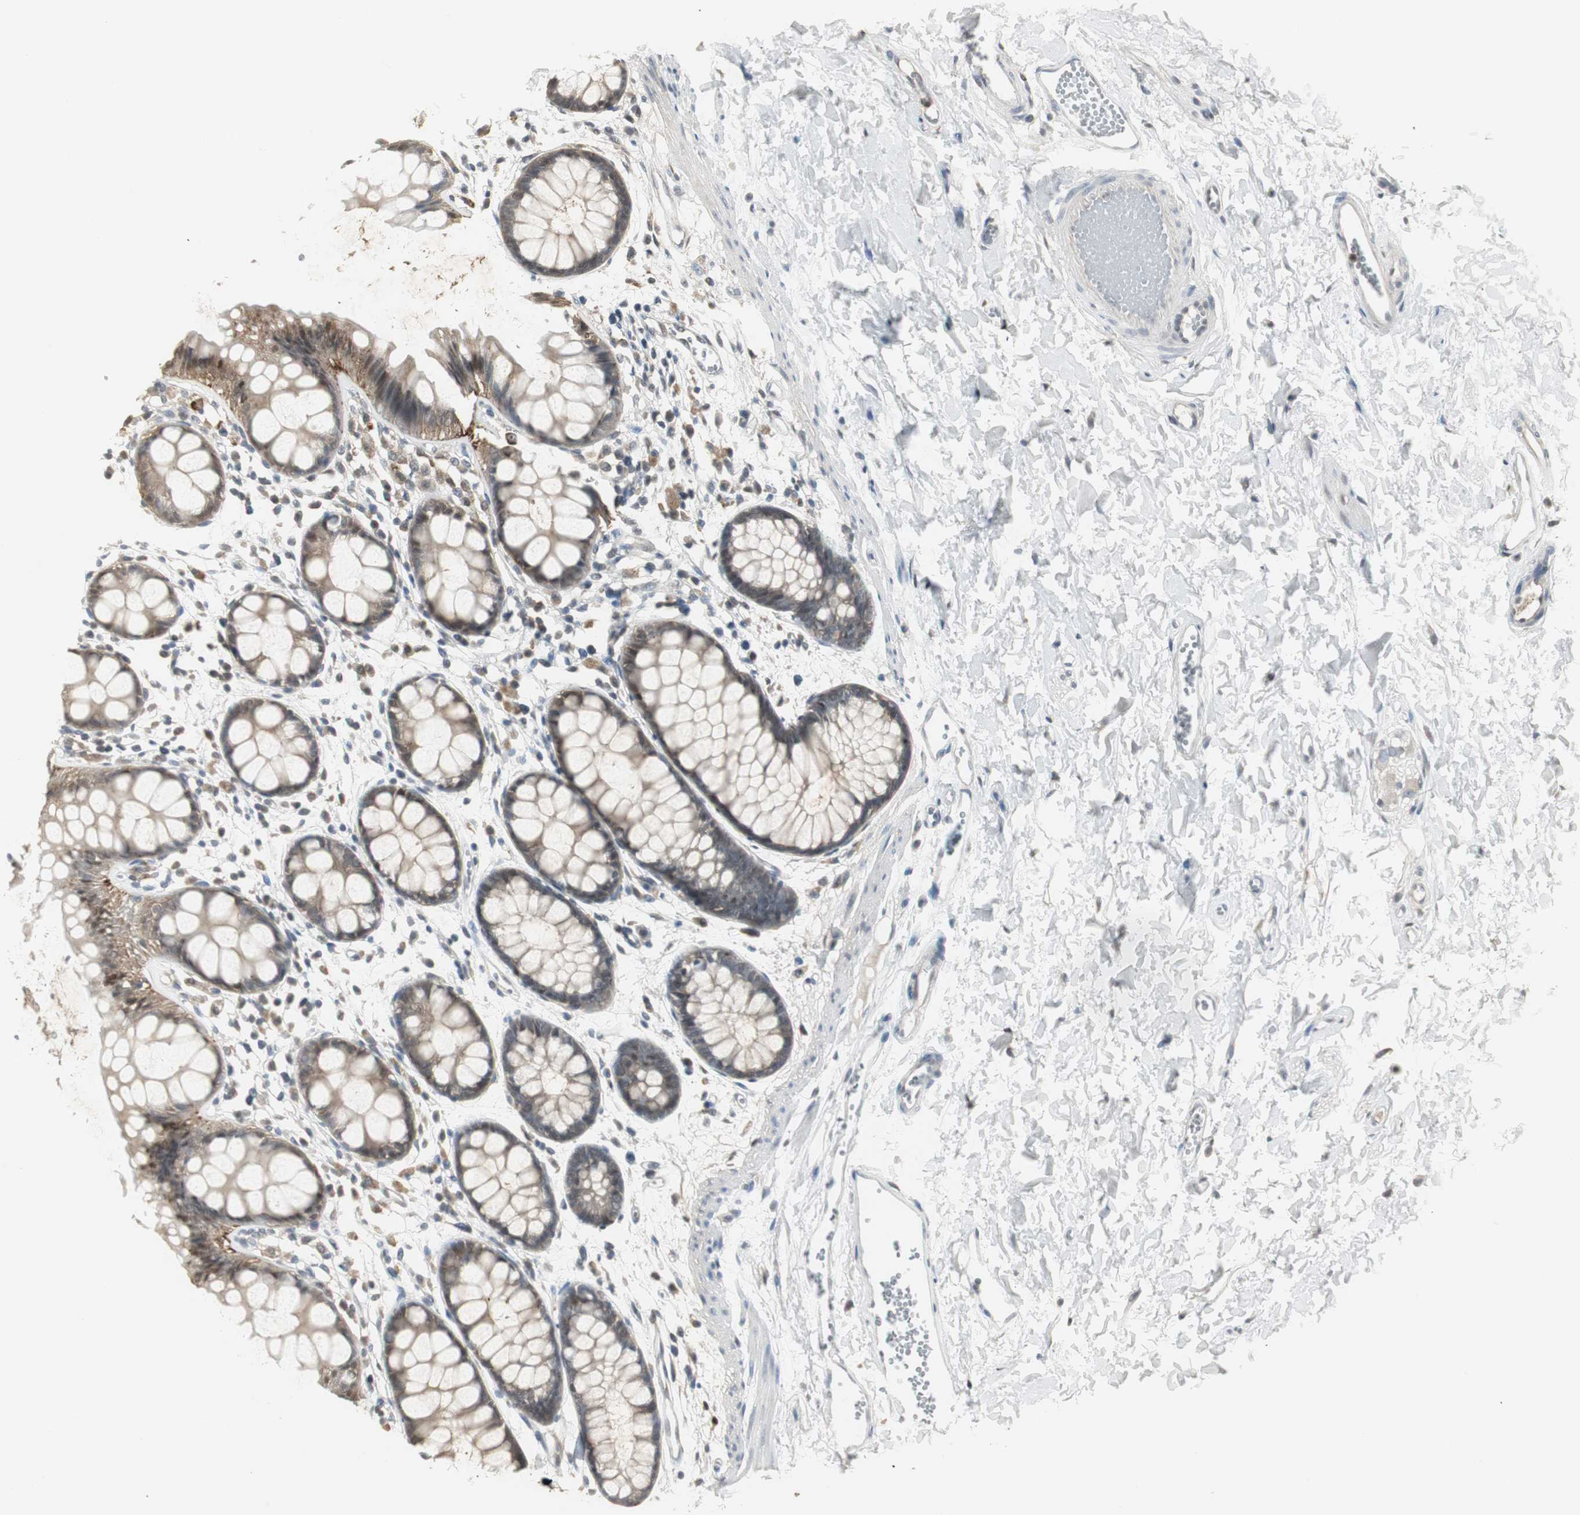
{"staining": {"intensity": "moderate", "quantity": ">75%", "location": "cytoplasmic/membranous,nuclear"}, "tissue": "rectum", "cell_type": "Glandular cells", "image_type": "normal", "snomed": [{"axis": "morphology", "description": "Normal tissue, NOS"}, {"axis": "topography", "description": "Rectum"}], "caption": "Unremarkable rectum reveals moderate cytoplasmic/membranous,nuclear positivity in approximately >75% of glandular cells, visualized by immunohistochemistry.", "gene": "PLIN3", "patient": {"sex": "female", "age": 66}}